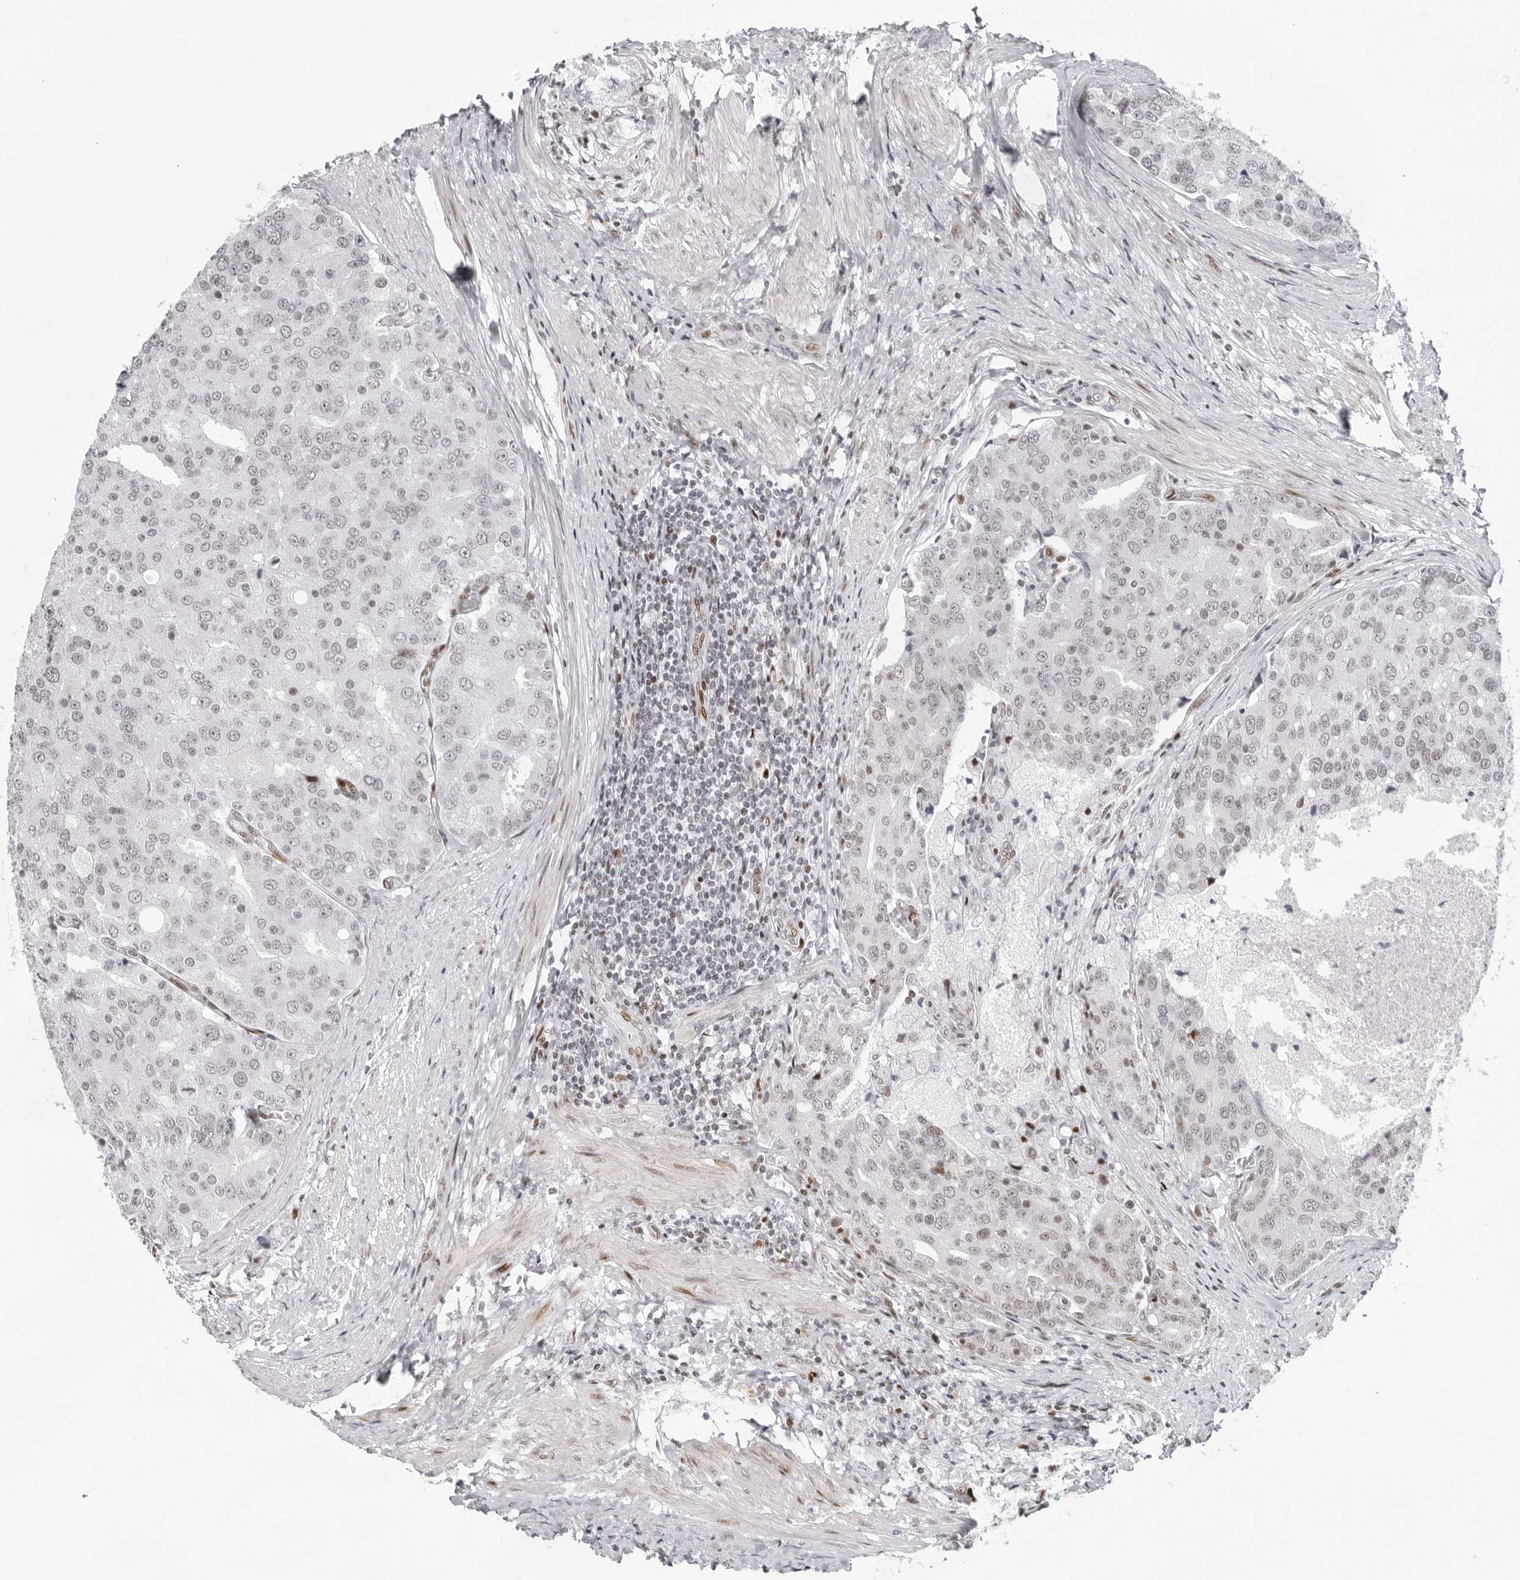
{"staining": {"intensity": "weak", "quantity": "<25%", "location": "nuclear"}, "tissue": "prostate cancer", "cell_type": "Tumor cells", "image_type": "cancer", "snomed": [{"axis": "morphology", "description": "Adenocarcinoma, High grade"}, {"axis": "topography", "description": "Prostate"}], "caption": "Prostate cancer (adenocarcinoma (high-grade)) stained for a protein using immunohistochemistry reveals no expression tumor cells.", "gene": "NTPCR", "patient": {"sex": "male", "age": 50}}